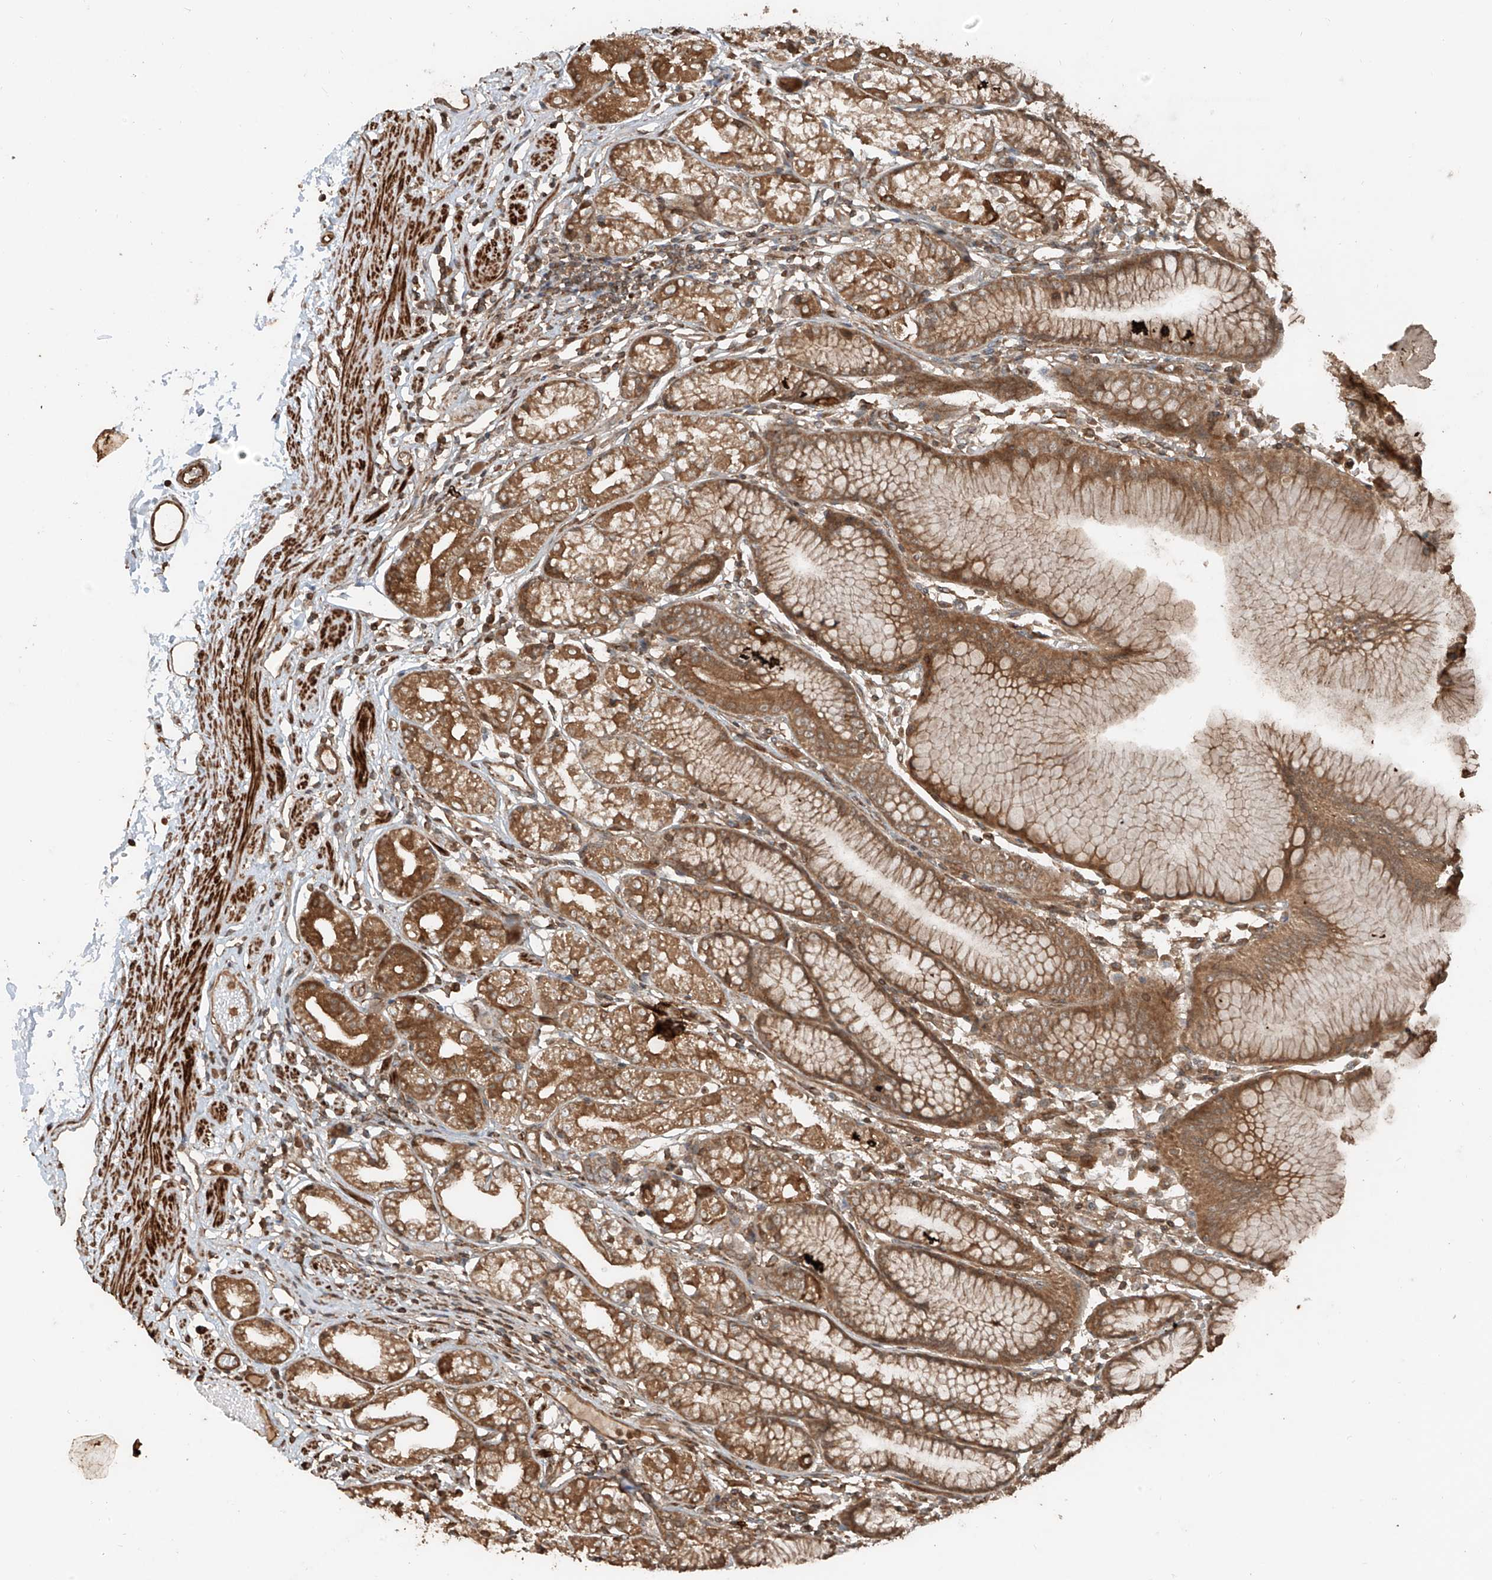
{"staining": {"intensity": "moderate", "quantity": ">75%", "location": "cytoplasmic/membranous"}, "tissue": "stomach", "cell_type": "Glandular cells", "image_type": "normal", "snomed": [{"axis": "morphology", "description": "Normal tissue, NOS"}, {"axis": "topography", "description": "Stomach"}], "caption": "Stomach stained with immunohistochemistry (IHC) displays moderate cytoplasmic/membranous positivity in approximately >75% of glandular cells. (IHC, brightfield microscopy, high magnification).", "gene": "ANKZF1", "patient": {"sex": "female", "age": 57}}